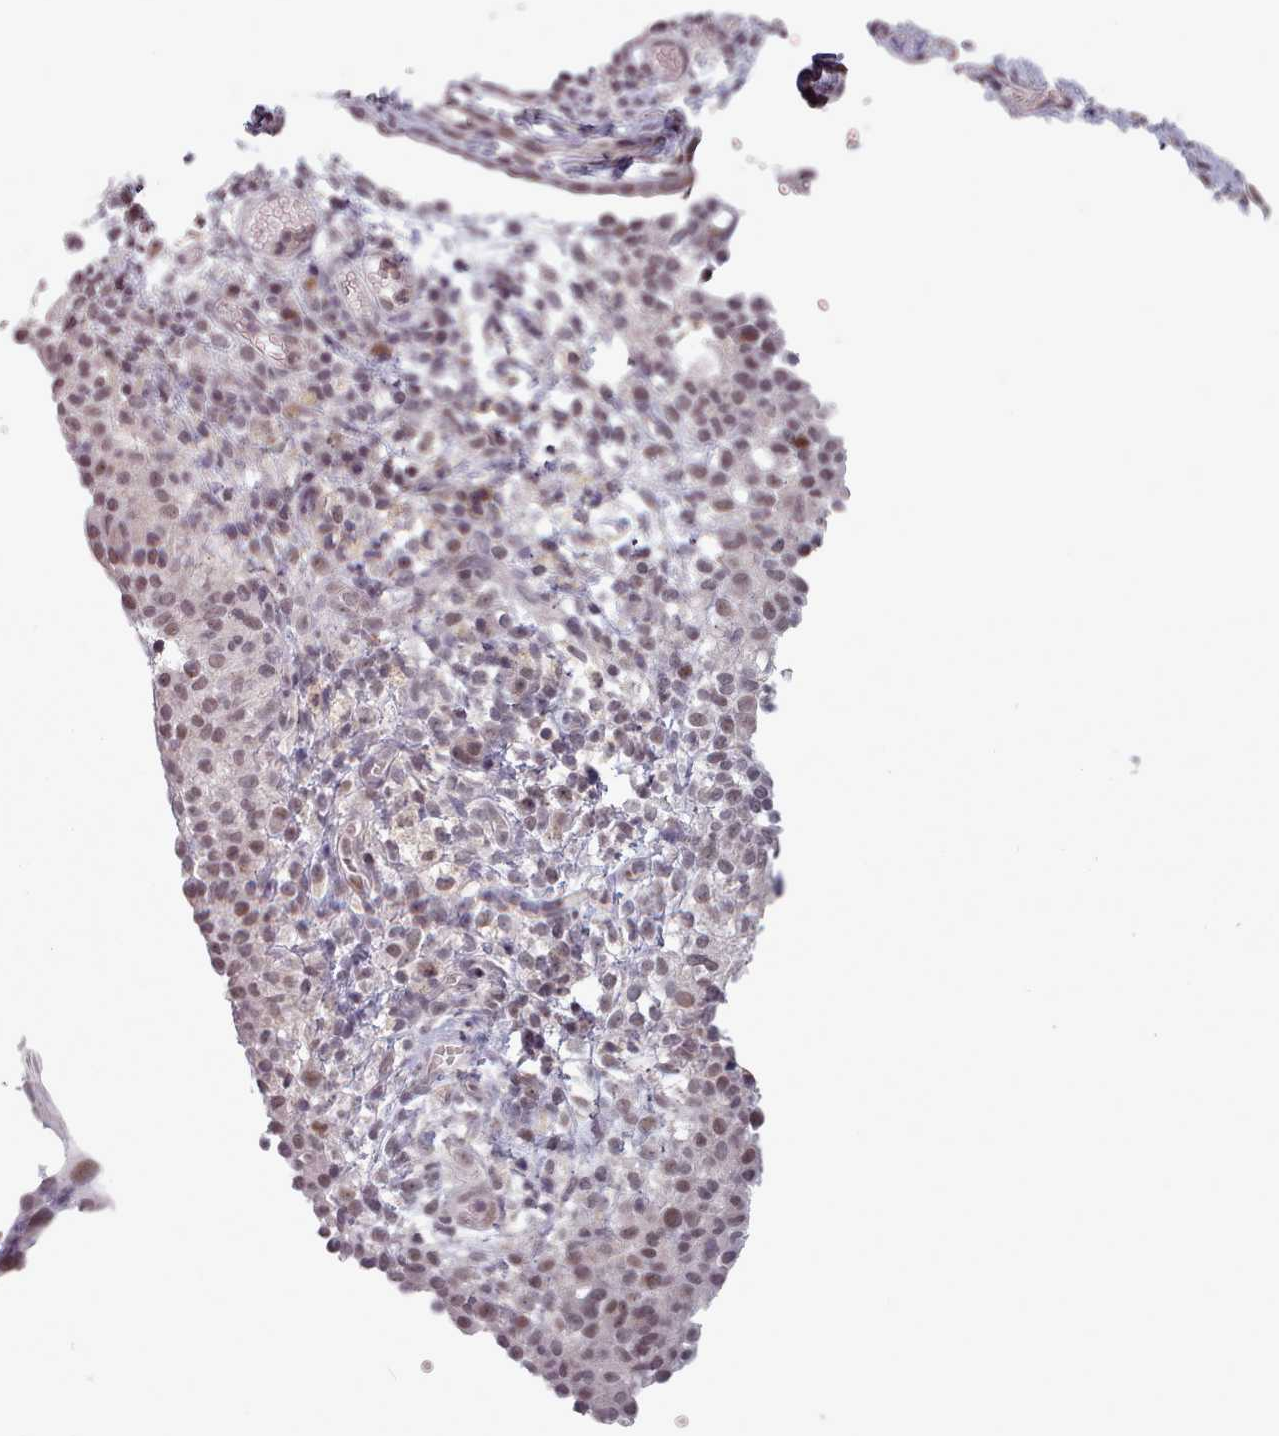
{"staining": {"intensity": "weak", "quantity": ">75%", "location": "nuclear"}, "tissue": "ovarian cancer", "cell_type": "Tumor cells", "image_type": "cancer", "snomed": [{"axis": "morphology", "description": "Carcinoma, endometroid"}, {"axis": "topography", "description": "Ovary"}], "caption": "Immunohistochemical staining of ovarian cancer demonstrates low levels of weak nuclear expression in approximately >75% of tumor cells. (DAB (3,3'-diaminobenzidine) IHC with brightfield microscopy, high magnification).", "gene": "SRSF9", "patient": {"sex": "female", "age": 42}}